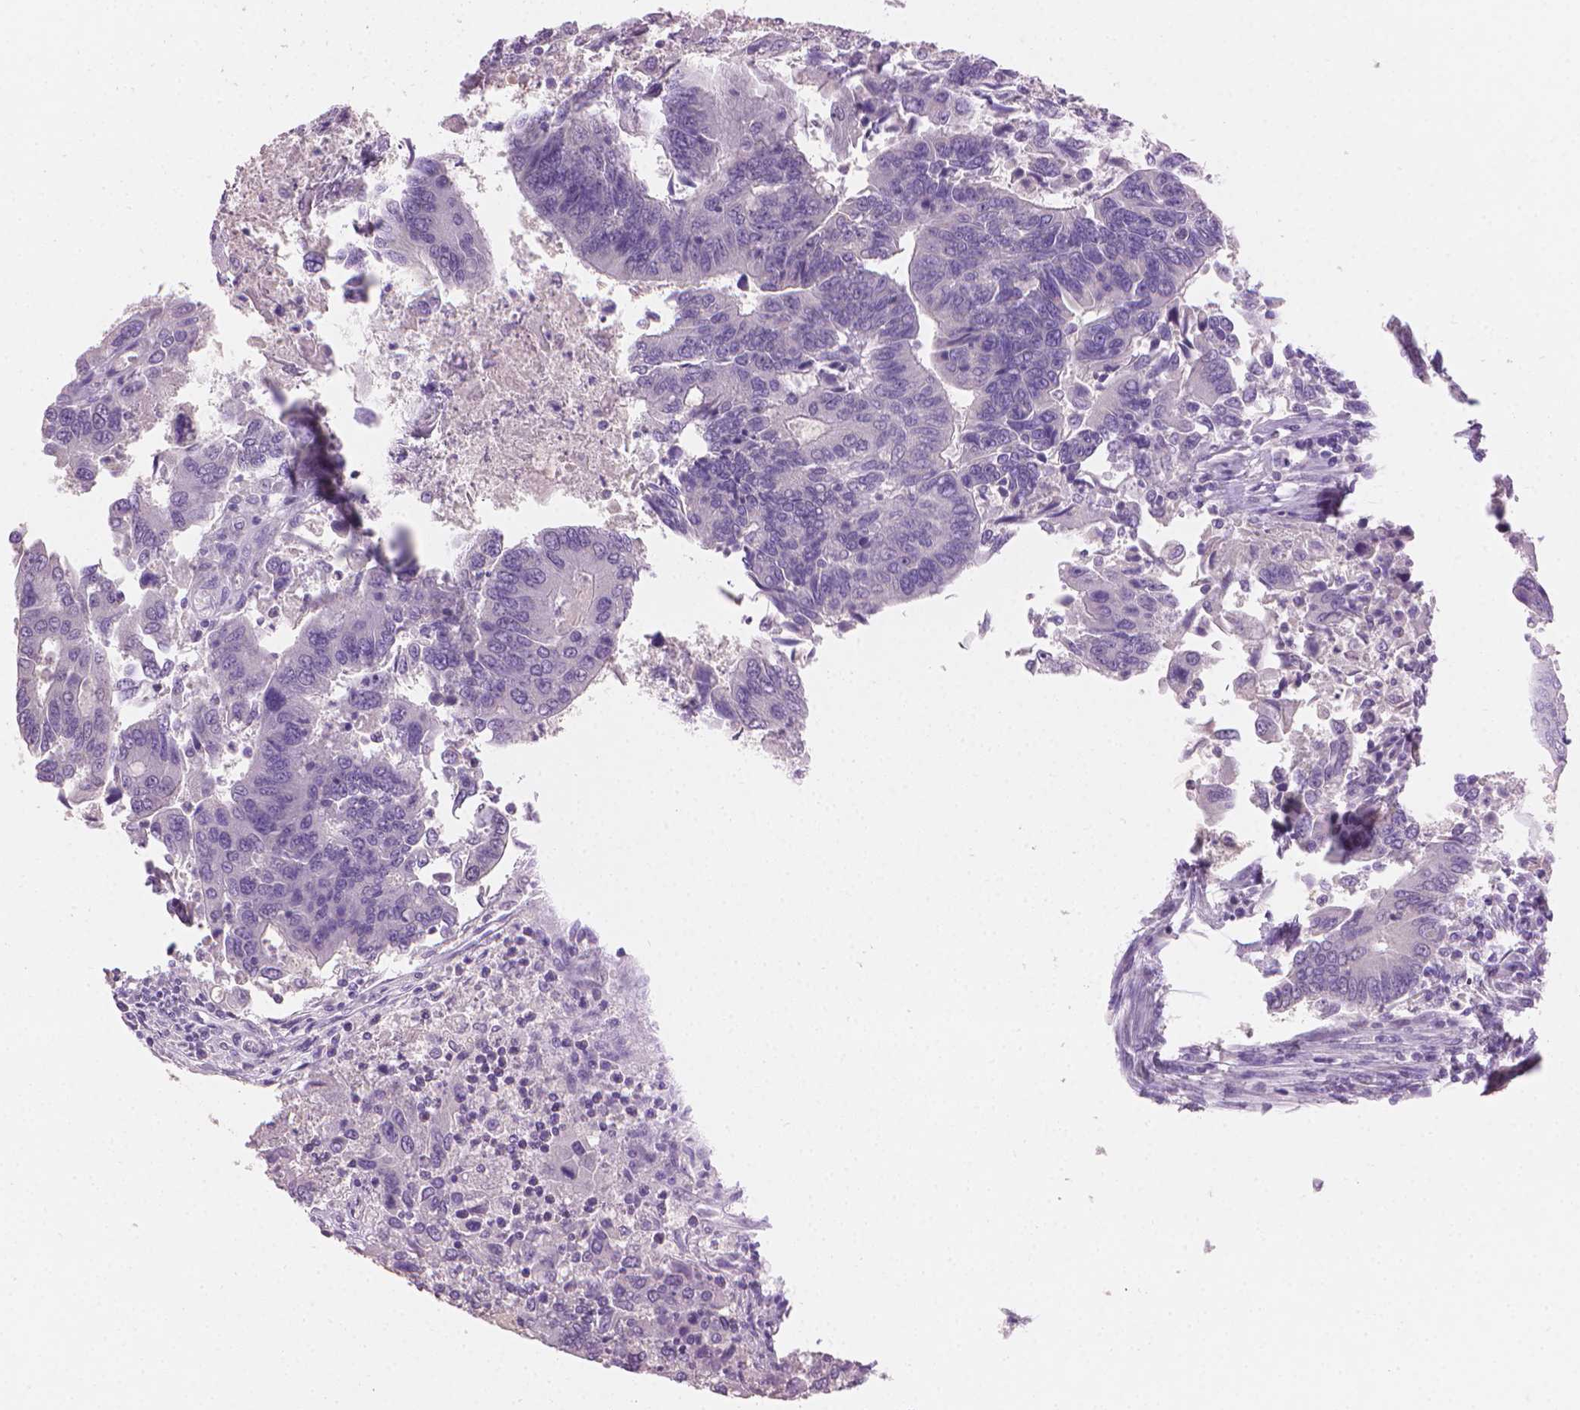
{"staining": {"intensity": "negative", "quantity": "none", "location": "none"}, "tissue": "colorectal cancer", "cell_type": "Tumor cells", "image_type": "cancer", "snomed": [{"axis": "morphology", "description": "Adenocarcinoma, NOS"}, {"axis": "topography", "description": "Colon"}], "caption": "IHC of human colorectal cancer reveals no staining in tumor cells.", "gene": "MLANA", "patient": {"sex": "female", "age": 67}}